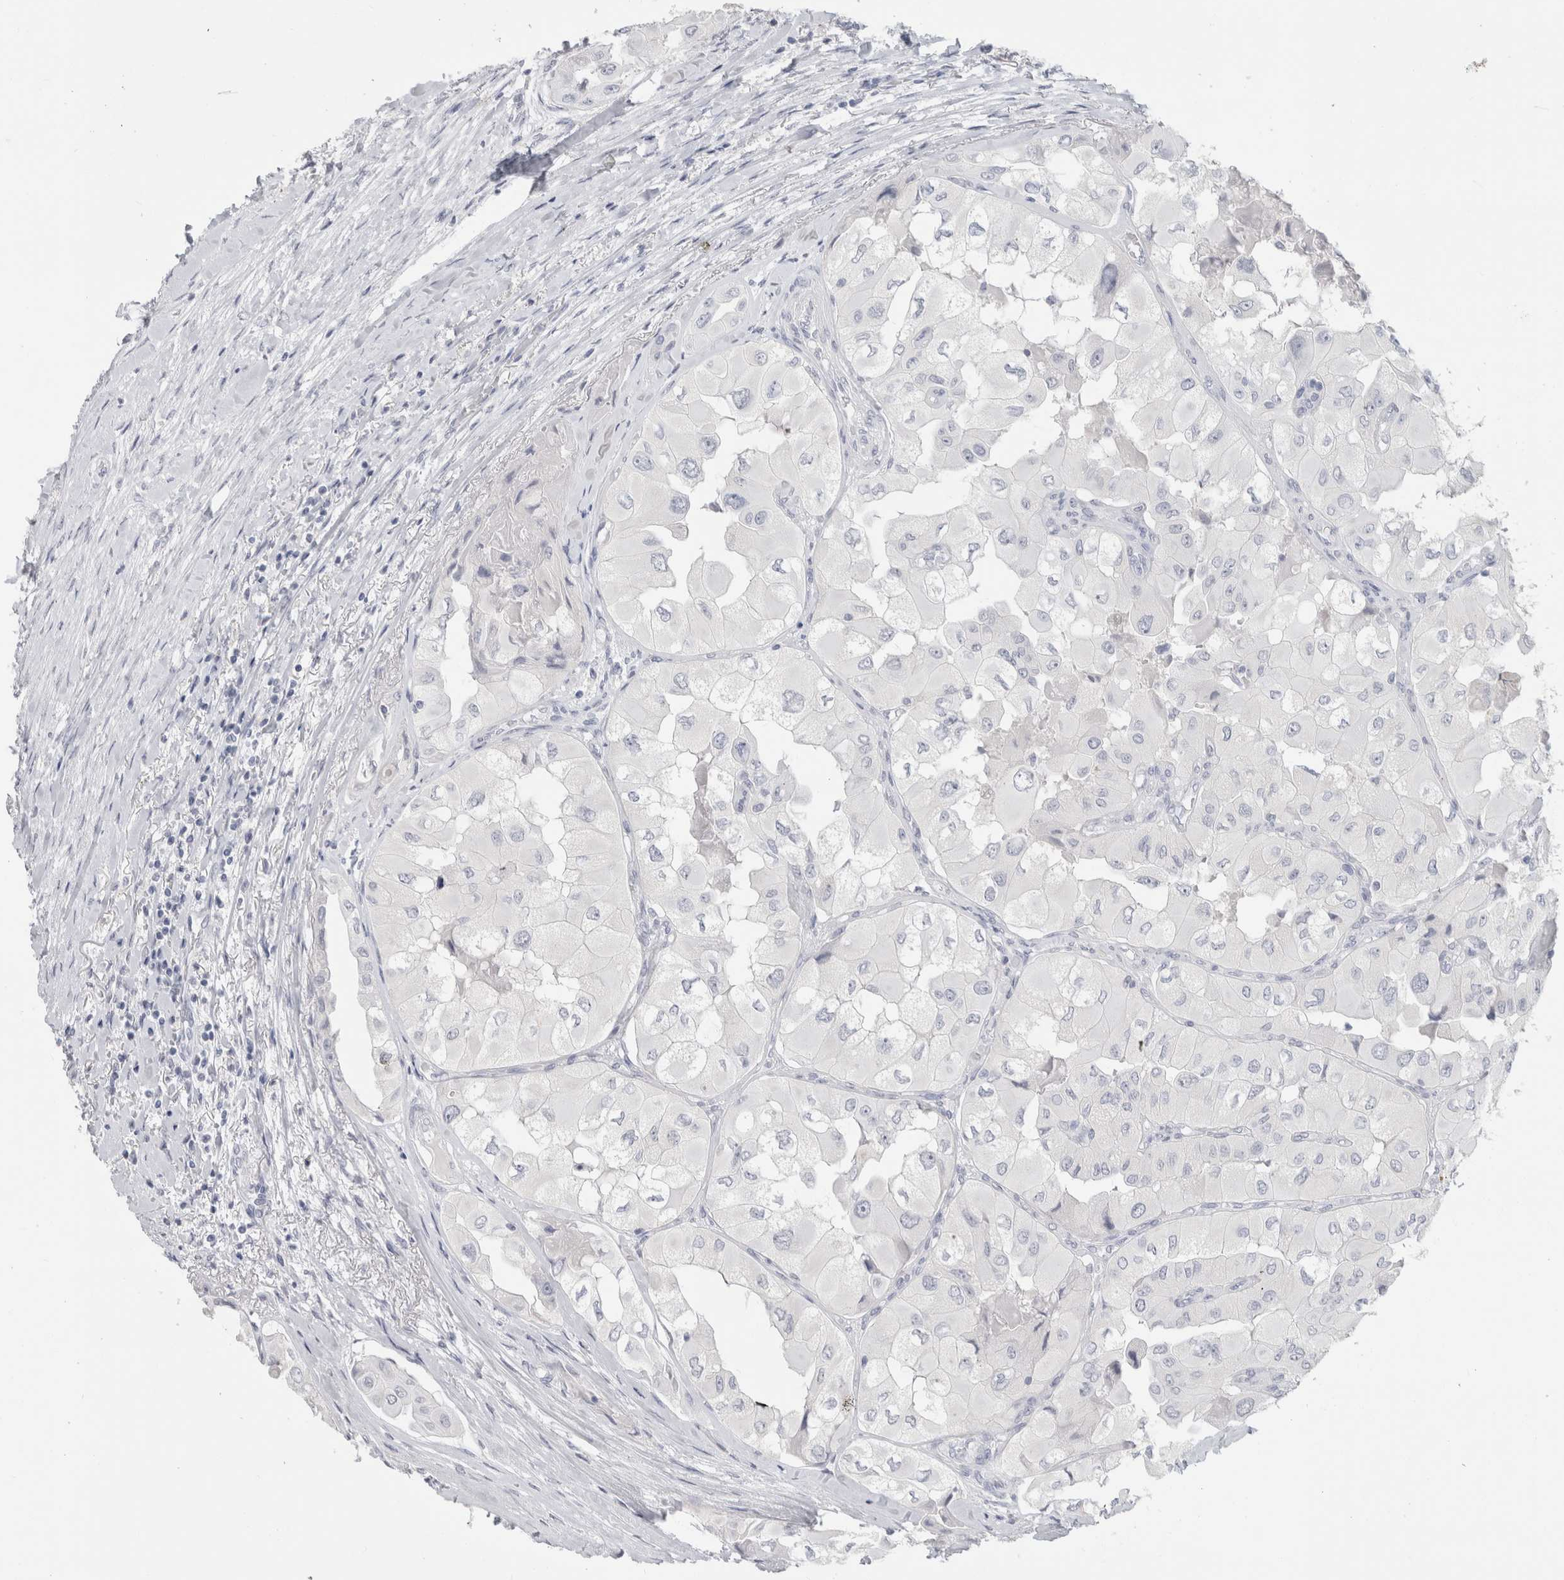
{"staining": {"intensity": "negative", "quantity": "none", "location": "none"}, "tissue": "thyroid cancer", "cell_type": "Tumor cells", "image_type": "cancer", "snomed": [{"axis": "morphology", "description": "Papillary adenocarcinoma, NOS"}, {"axis": "topography", "description": "Thyroid gland"}], "caption": "Thyroid cancer was stained to show a protein in brown. There is no significant staining in tumor cells. (Stains: DAB immunohistochemistry (IHC) with hematoxylin counter stain, Microscopy: brightfield microscopy at high magnification).", "gene": "SLC6A1", "patient": {"sex": "female", "age": 59}}